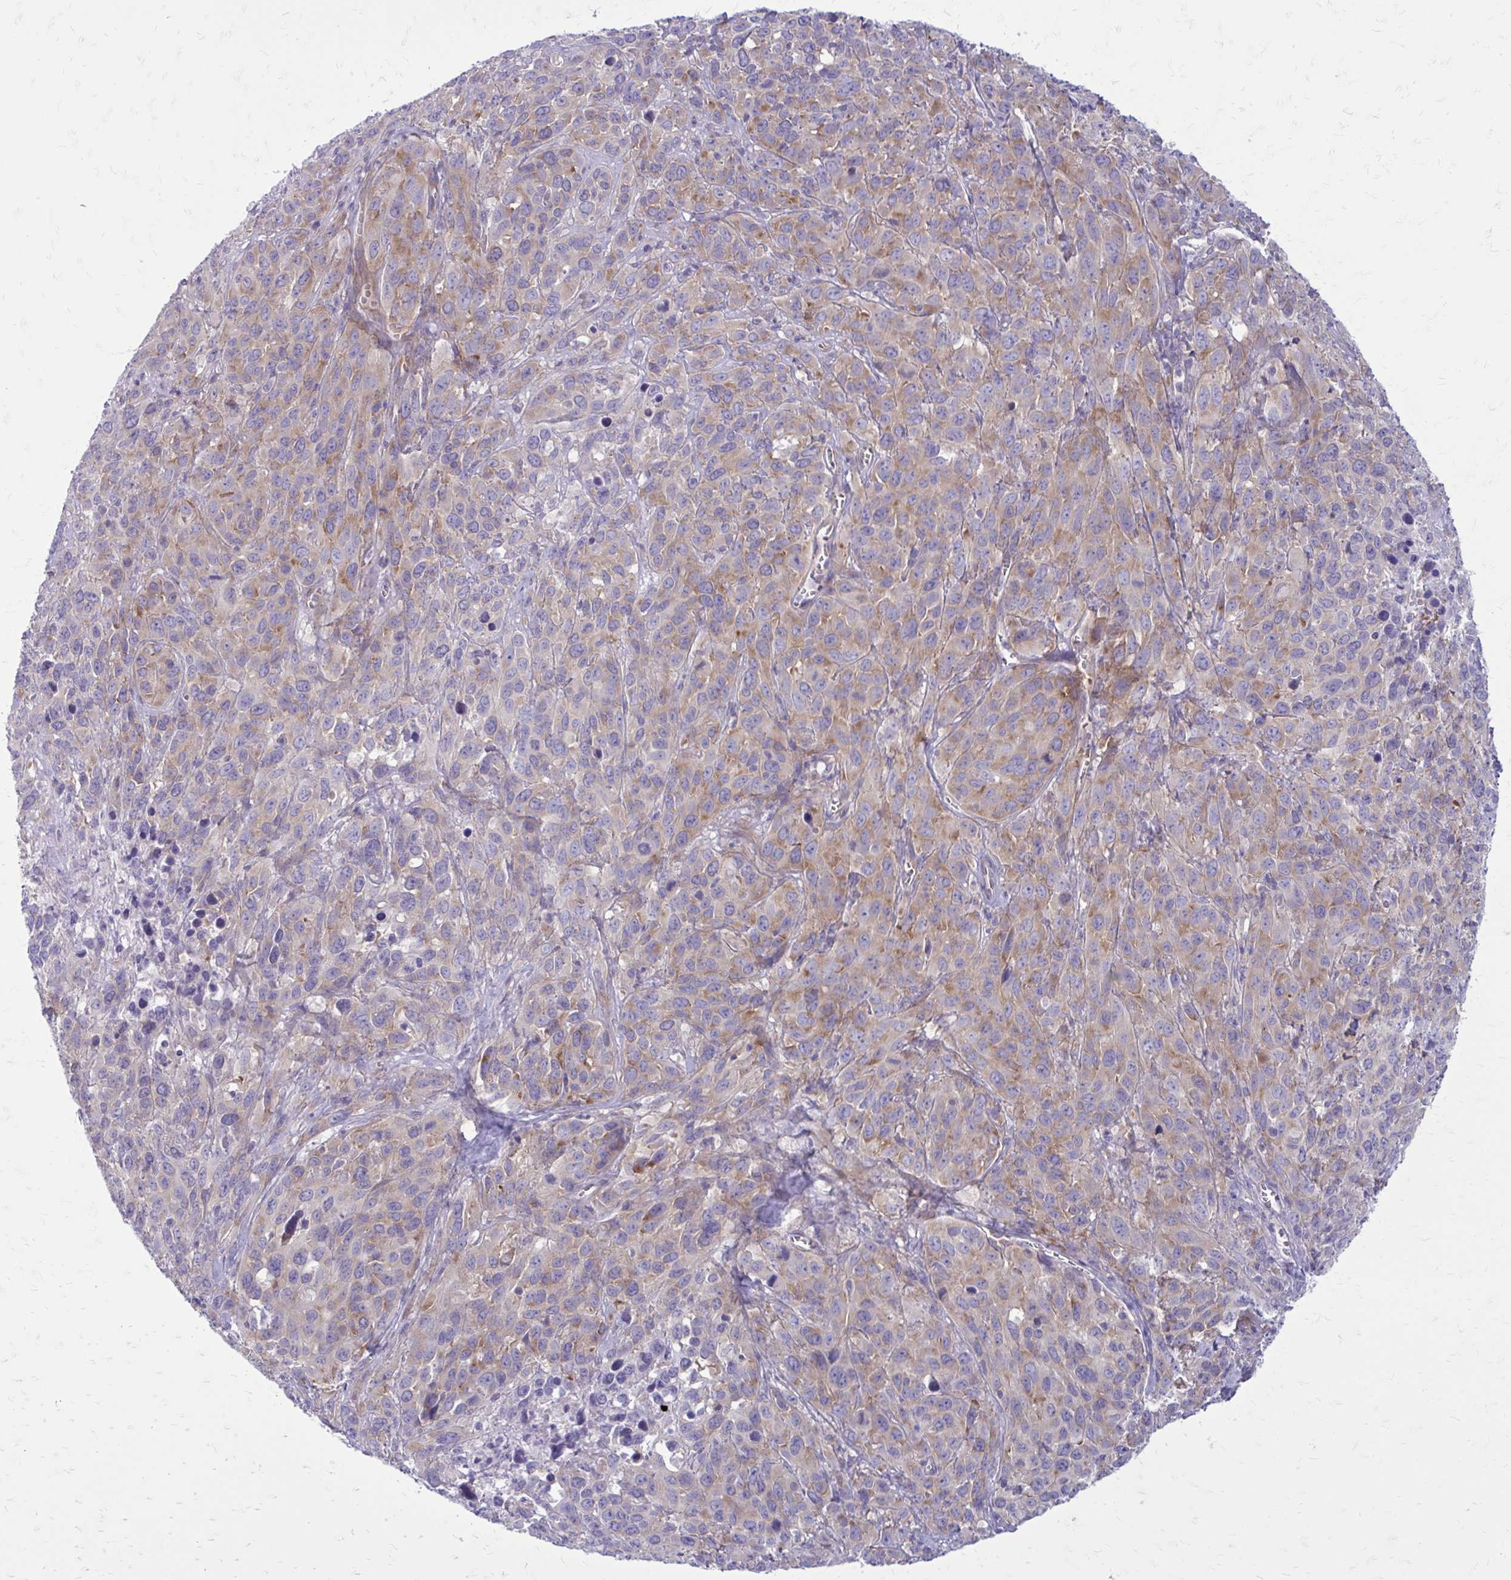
{"staining": {"intensity": "weak", "quantity": "25%-75%", "location": "cytoplasmic/membranous"}, "tissue": "cervical cancer", "cell_type": "Tumor cells", "image_type": "cancer", "snomed": [{"axis": "morphology", "description": "Normal tissue, NOS"}, {"axis": "morphology", "description": "Squamous cell carcinoma, NOS"}, {"axis": "topography", "description": "Cervix"}], "caption": "IHC micrograph of neoplastic tissue: cervical cancer stained using IHC displays low levels of weak protein expression localized specifically in the cytoplasmic/membranous of tumor cells, appearing as a cytoplasmic/membranous brown color.", "gene": "GIGYF2", "patient": {"sex": "female", "age": 51}}